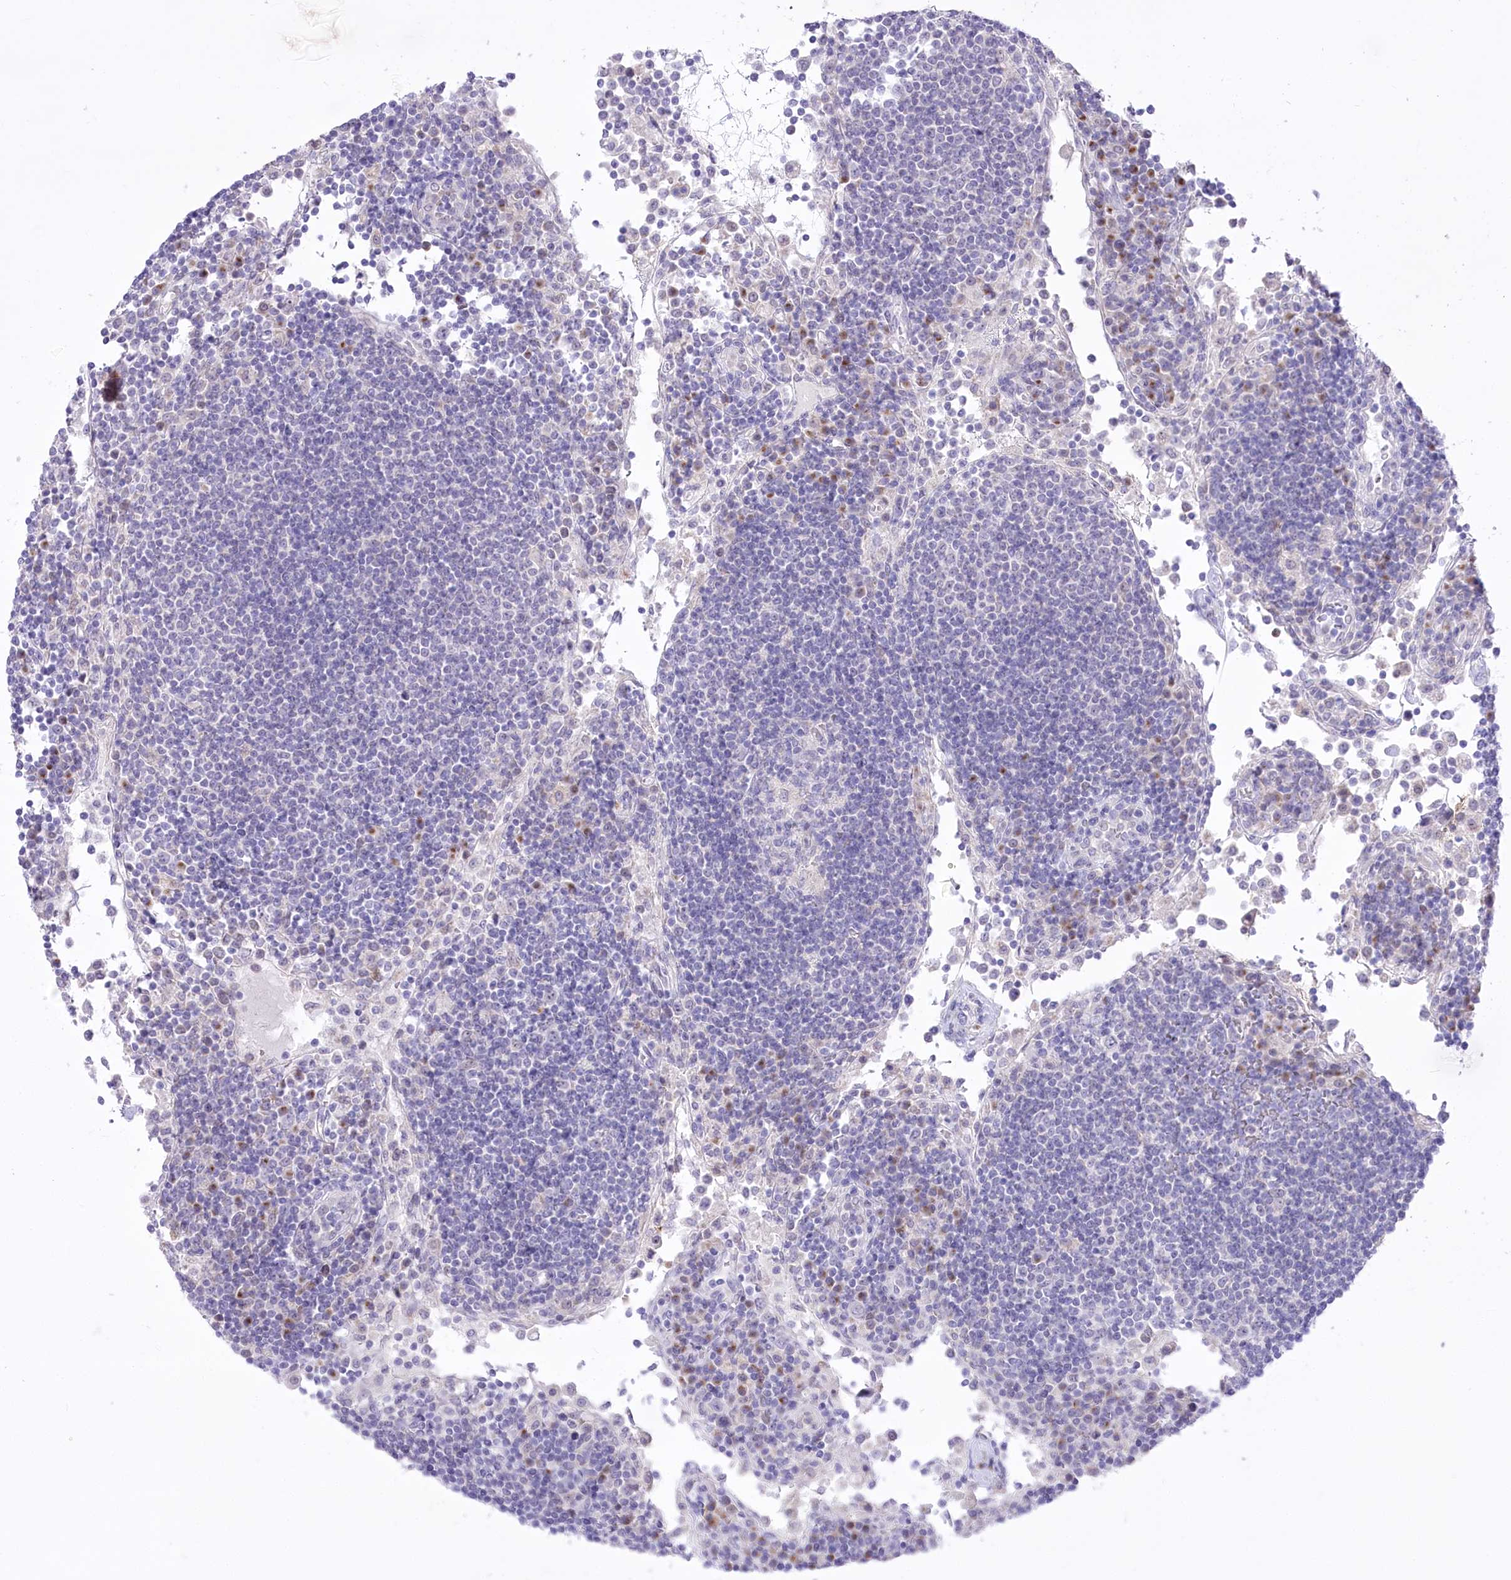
{"staining": {"intensity": "negative", "quantity": "none", "location": "none"}, "tissue": "lymph node", "cell_type": "Germinal center cells", "image_type": "normal", "snomed": [{"axis": "morphology", "description": "Normal tissue, NOS"}, {"axis": "topography", "description": "Lymph node"}], "caption": "This is a micrograph of immunohistochemistry (IHC) staining of unremarkable lymph node, which shows no positivity in germinal center cells. (DAB immunohistochemistry (IHC), high magnification).", "gene": "BEND7", "patient": {"sex": "female", "age": 53}}